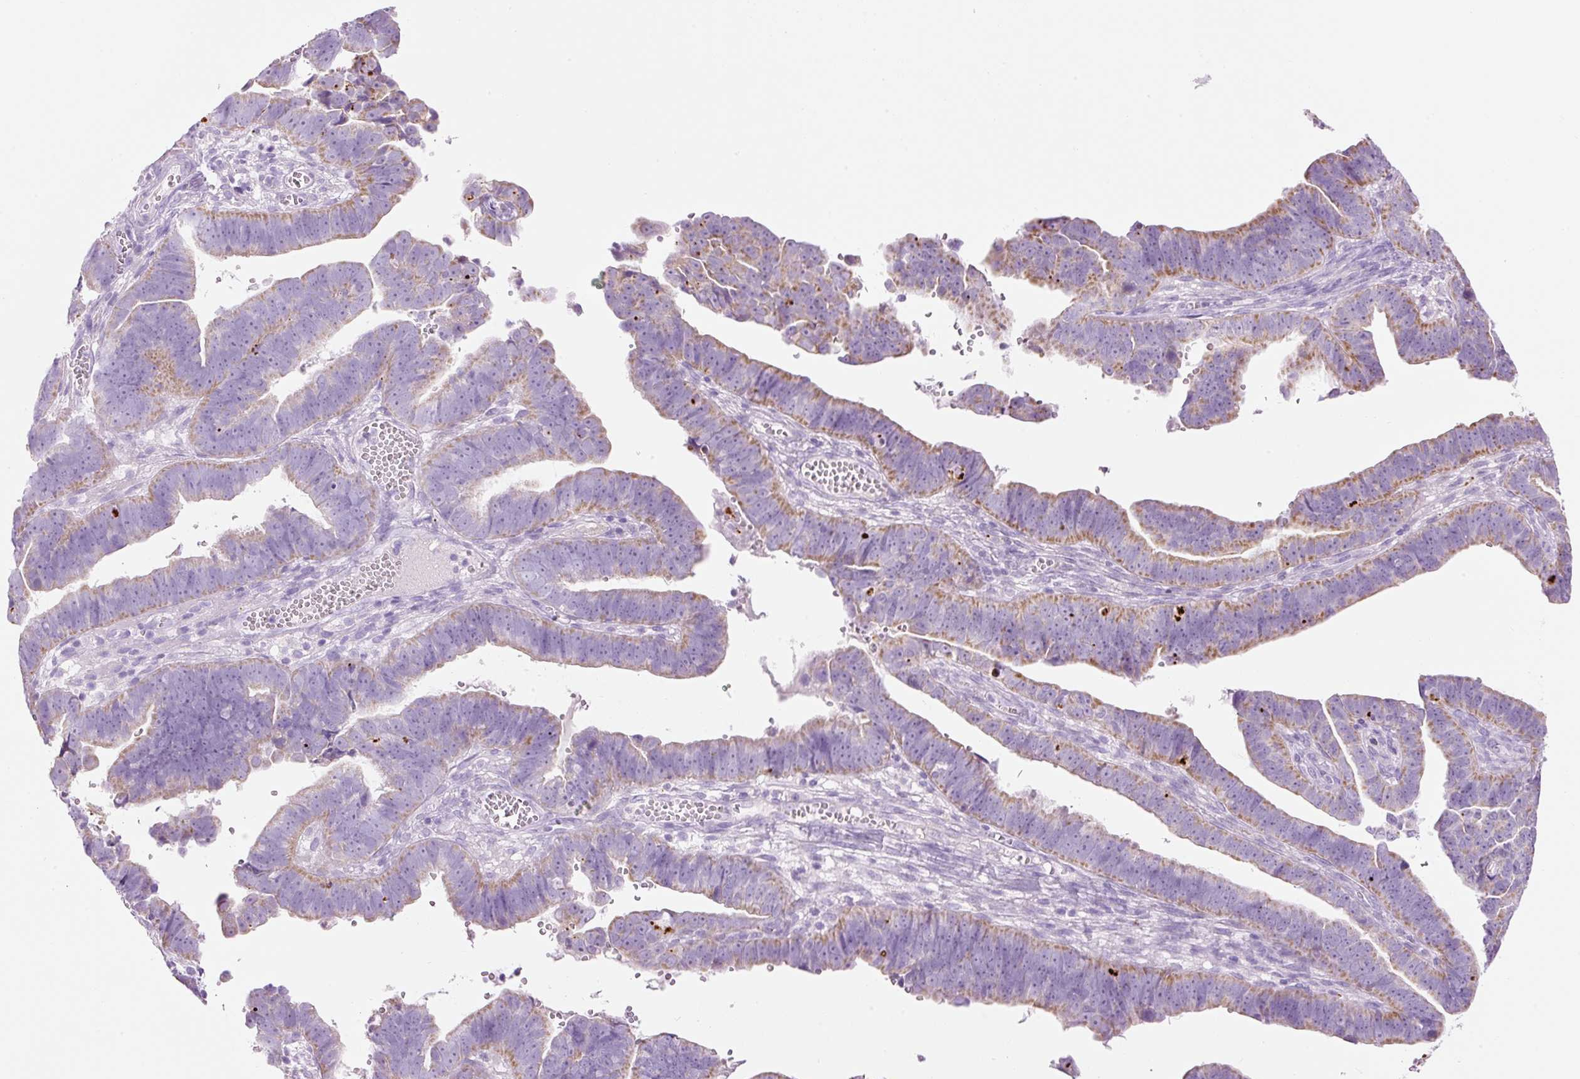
{"staining": {"intensity": "moderate", "quantity": "25%-75%", "location": "cytoplasmic/membranous"}, "tissue": "endometrial cancer", "cell_type": "Tumor cells", "image_type": "cancer", "snomed": [{"axis": "morphology", "description": "Adenocarcinoma, NOS"}, {"axis": "topography", "description": "Endometrium"}], "caption": "Immunohistochemical staining of human endometrial cancer displays medium levels of moderate cytoplasmic/membranous protein positivity in approximately 25%-75% of tumor cells.", "gene": "CARD16", "patient": {"sex": "female", "age": 75}}